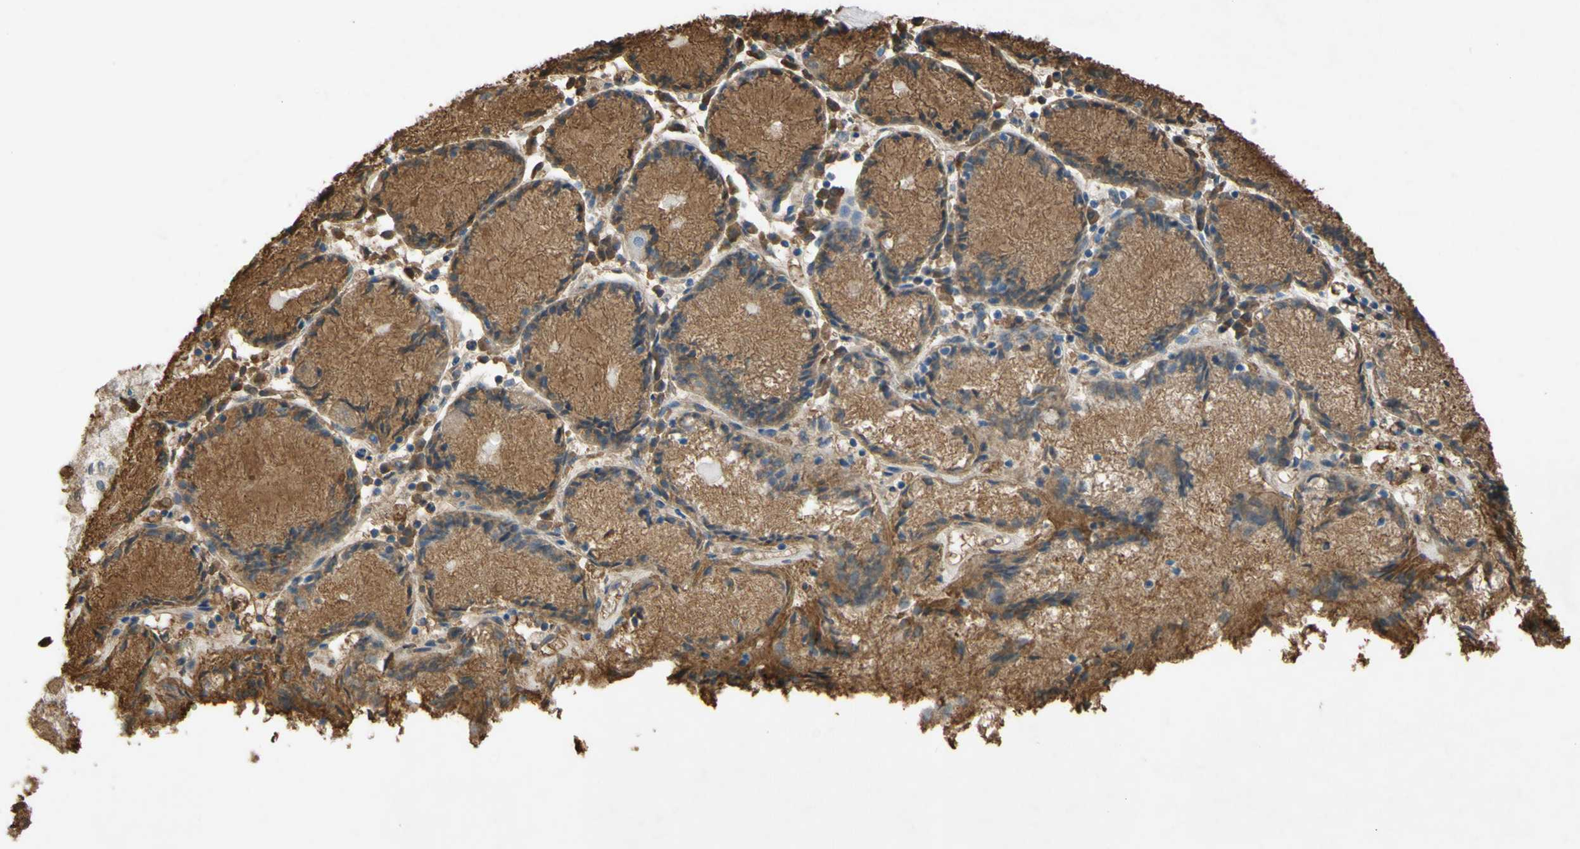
{"staining": {"intensity": "moderate", "quantity": "25%-75%", "location": "cytoplasmic/membranous,nuclear"}, "tissue": "stomach cancer", "cell_type": "Tumor cells", "image_type": "cancer", "snomed": [{"axis": "morphology", "description": "Normal tissue, NOS"}, {"axis": "morphology", "description": "Adenocarcinoma, NOS"}, {"axis": "topography", "description": "Stomach, upper"}, {"axis": "topography", "description": "Stomach"}], "caption": "This image exhibits stomach cancer (adenocarcinoma) stained with IHC to label a protein in brown. The cytoplasmic/membranous and nuclear of tumor cells show moderate positivity for the protein. Nuclei are counter-stained blue.", "gene": "TIMP2", "patient": {"sex": "male", "age": 59}}